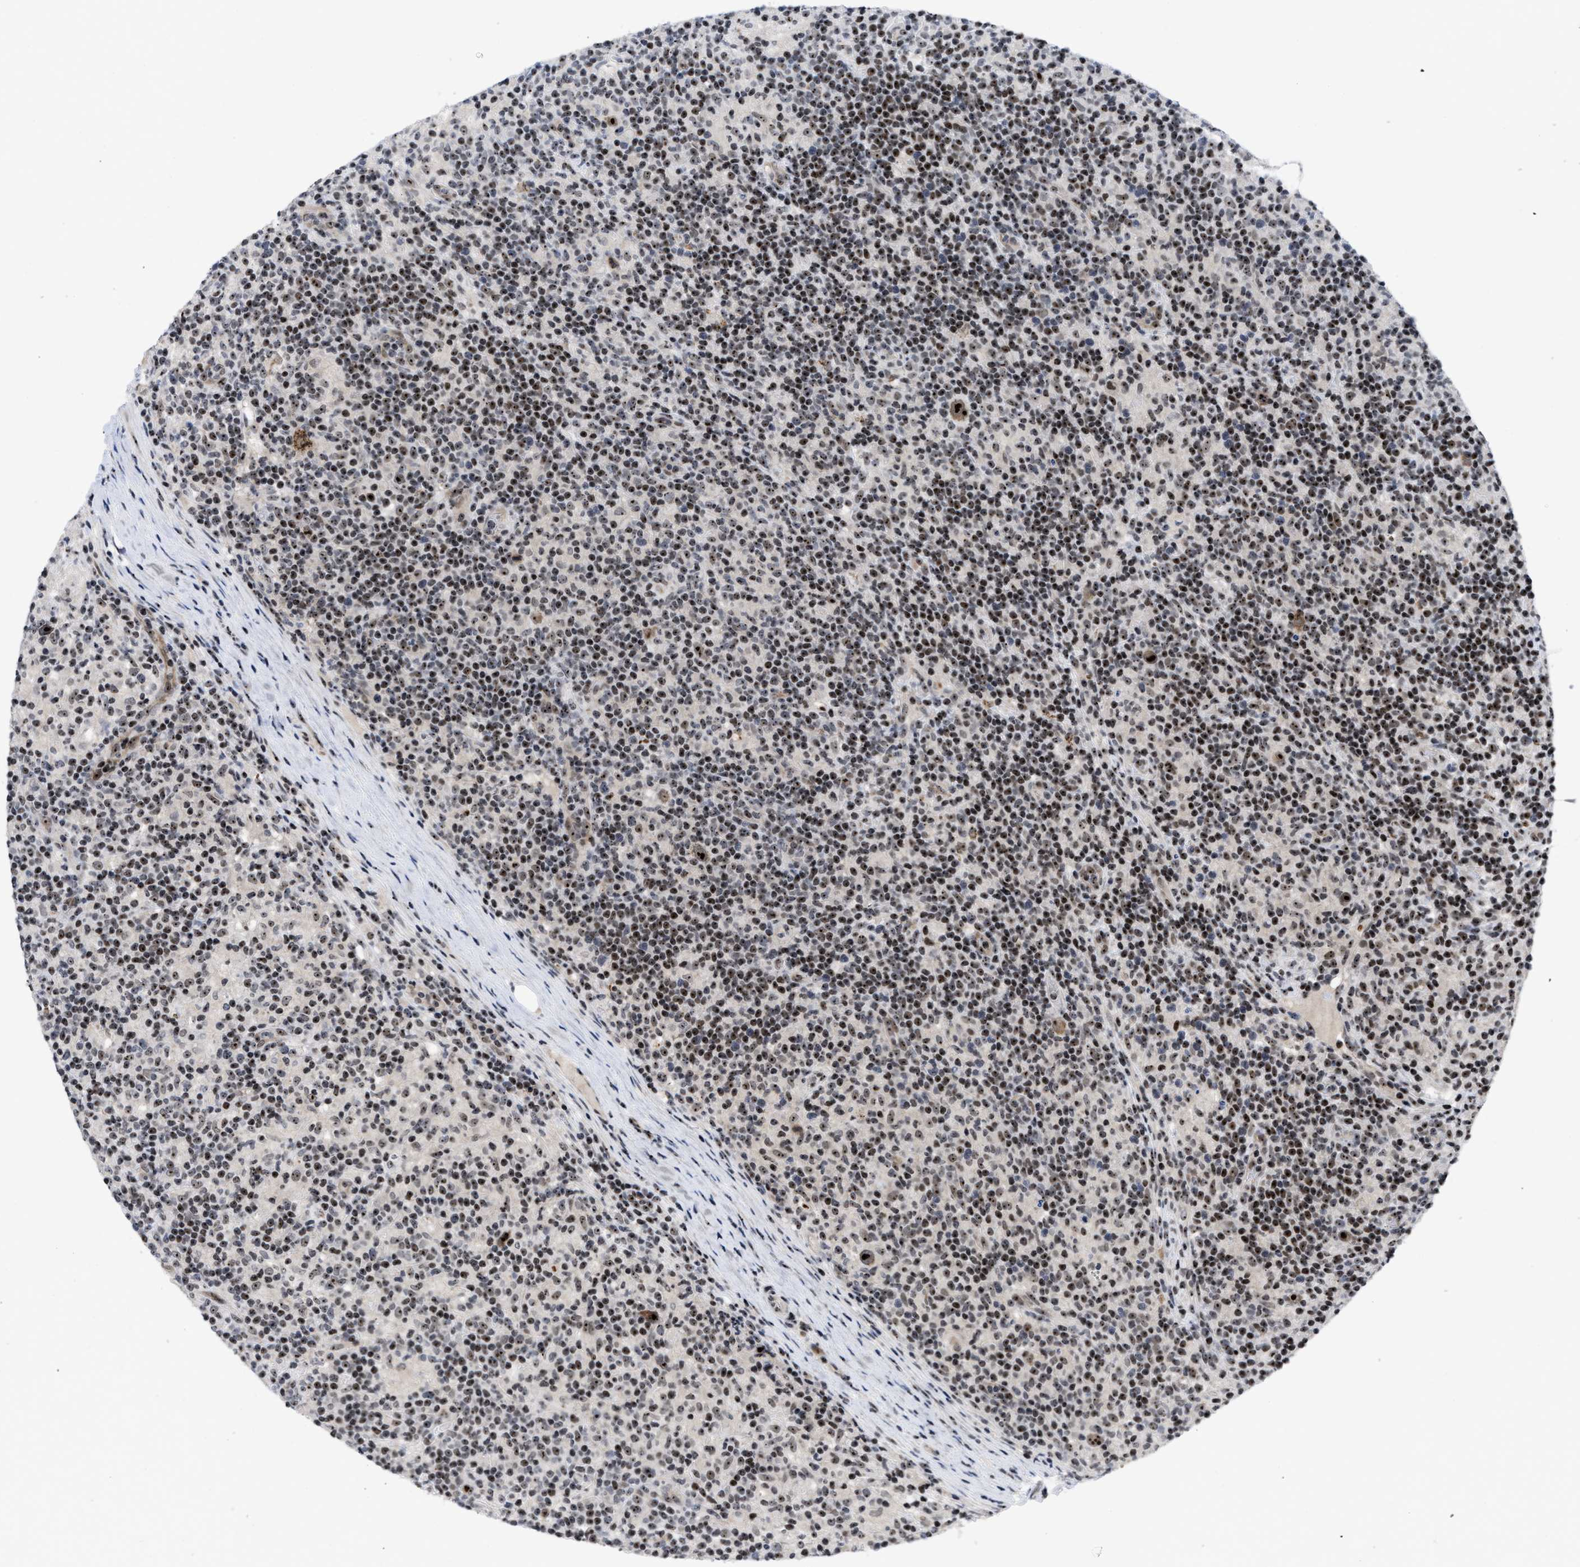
{"staining": {"intensity": "strong", "quantity": ">75%", "location": "nuclear"}, "tissue": "lymphoma", "cell_type": "Tumor cells", "image_type": "cancer", "snomed": [{"axis": "morphology", "description": "Hodgkin's disease, NOS"}, {"axis": "topography", "description": "Lymph node"}], "caption": "The micrograph exhibits staining of Hodgkin's disease, revealing strong nuclear protein expression (brown color) within tumor cells.", "gene": "NOP58", "patient": {"sex": "male", "age": 70}}